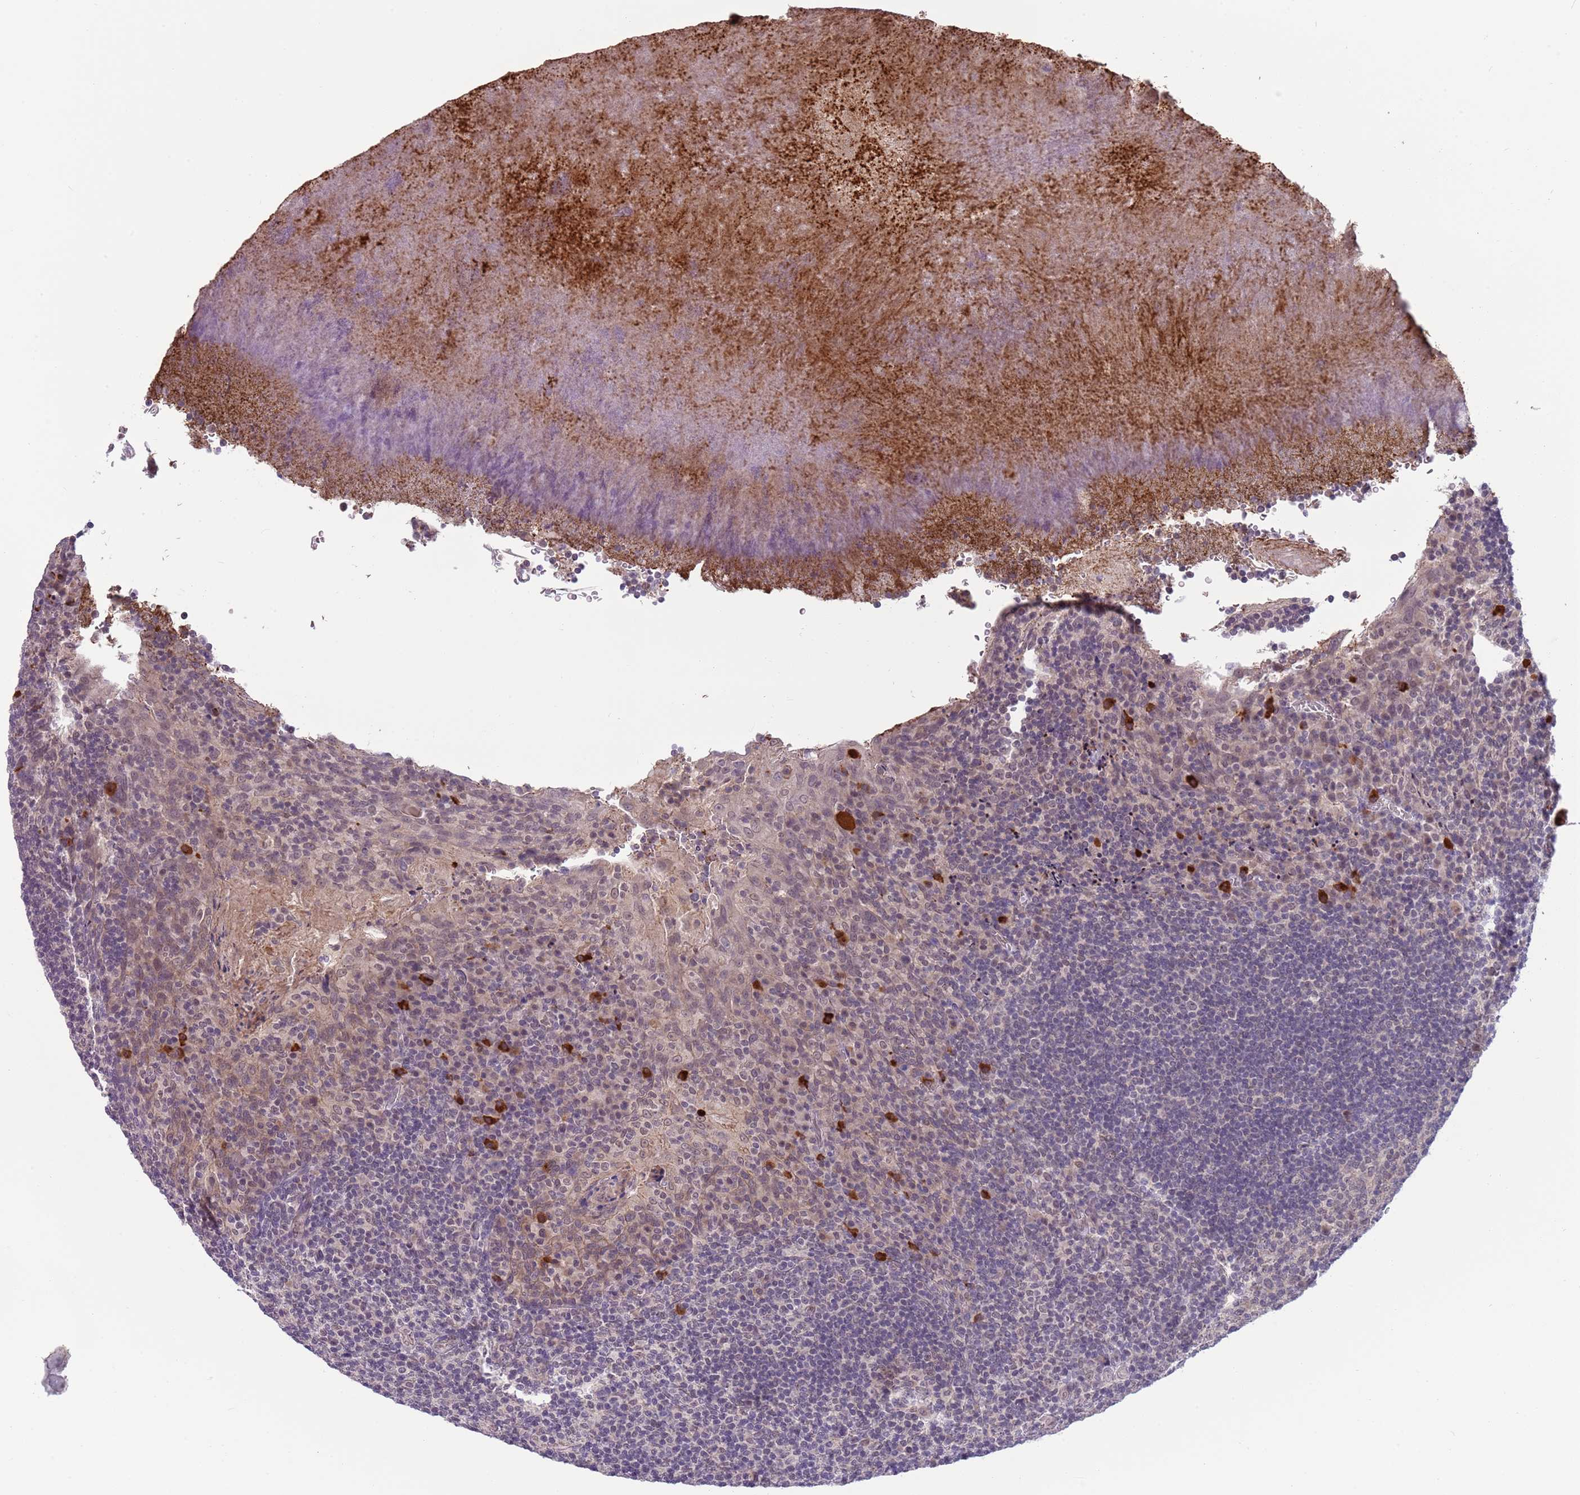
{"staining": {"intensity": "weak", "quantity": "<25%", "location": "nuclear"}, "tissue": "tonsil", "cell_type": "Germinal center cells", "image_type": "normal", "snomed": [{"axis": "morphology", "description": "Normal tissue, NOS"}, {"axis": "topography", "description": "Tonsil"}], "caption": "Image shows no significant protein positivity in germinal center cells of normal tonsil.", "gene": "TM2D1", "patient": {"sex": "male", "age": 17}}